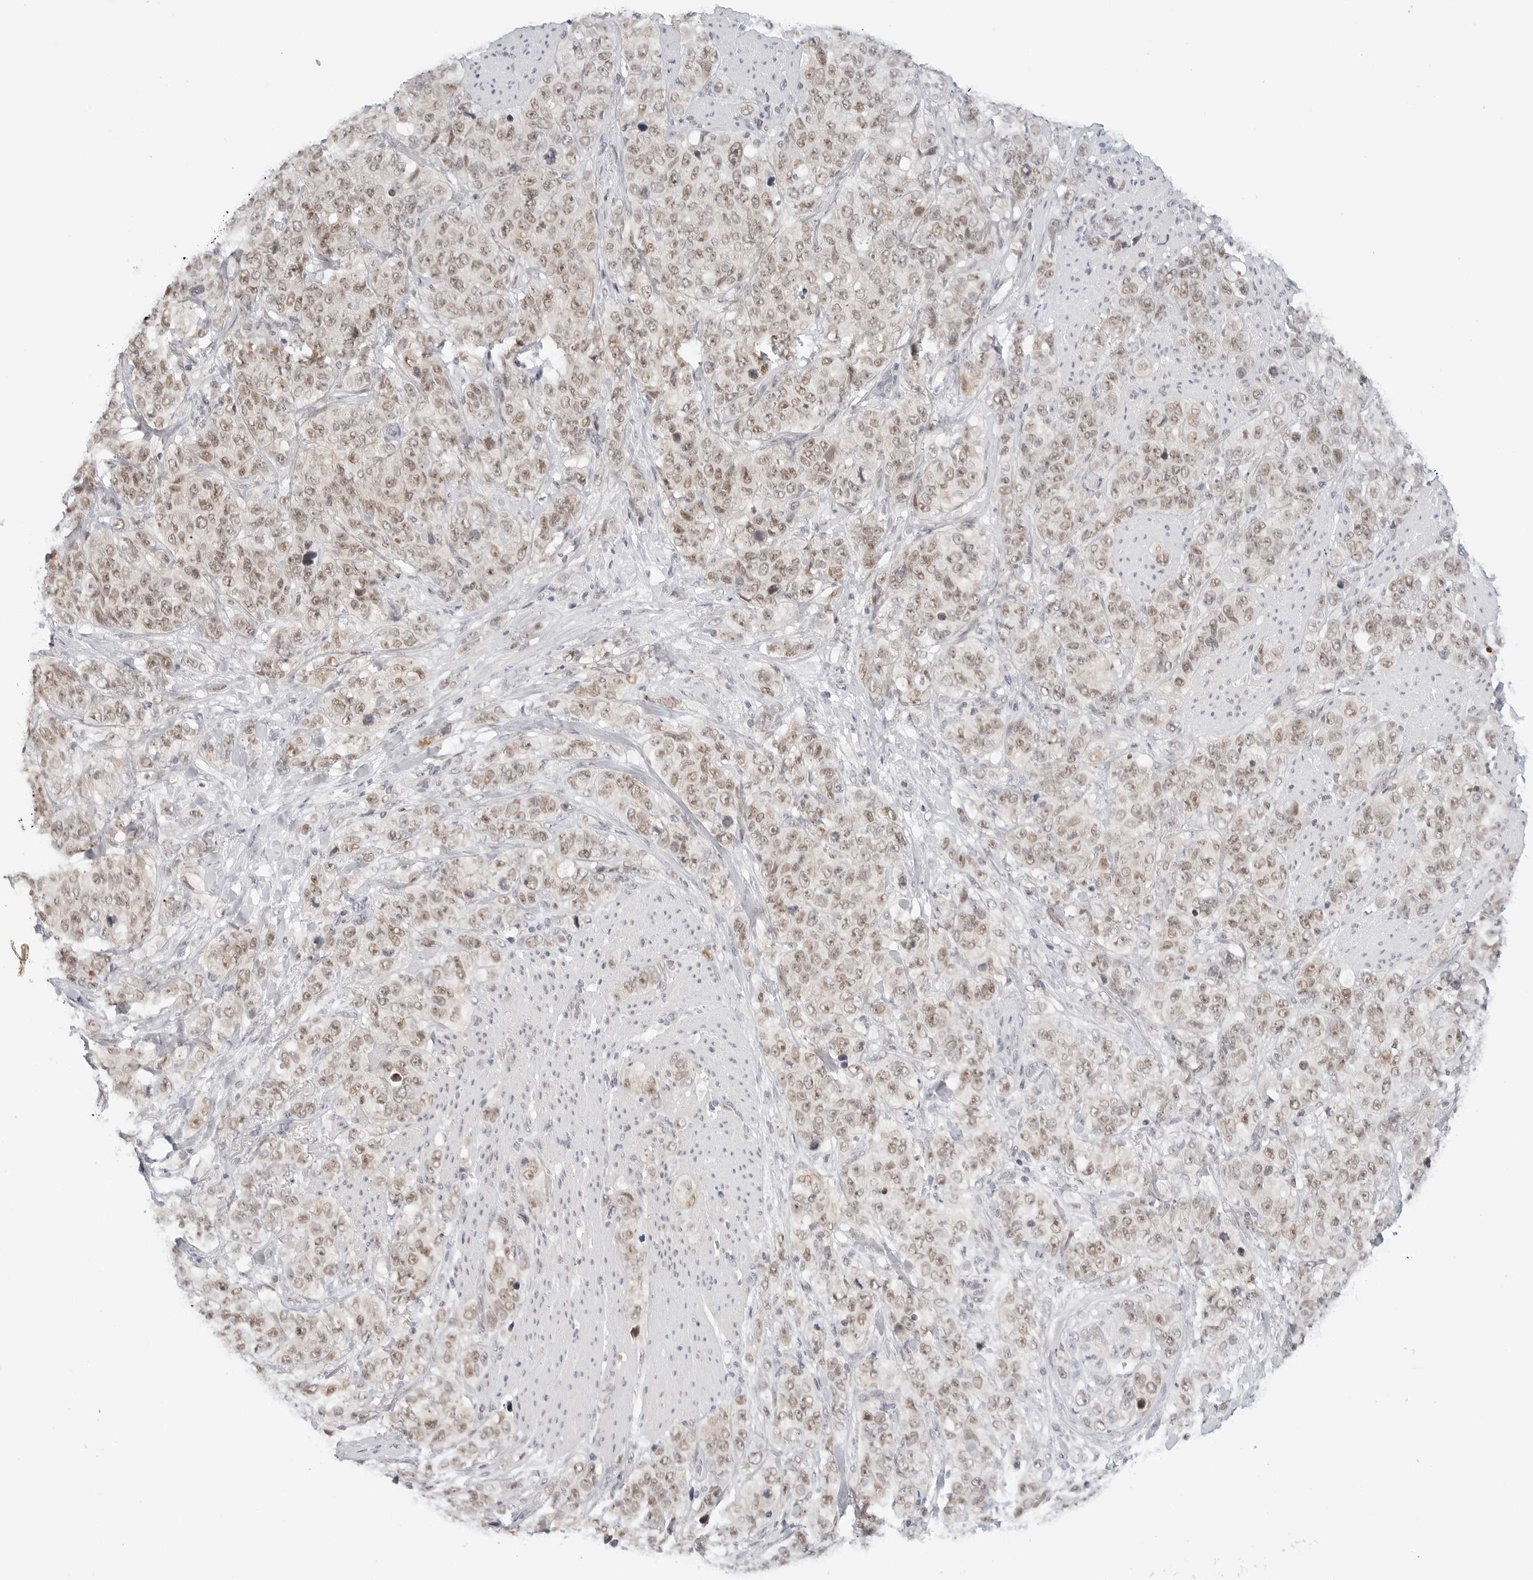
{"staining": {"intensity": "moderate", "quantity": ">75%", "location": "nuclear"}, "tissue": "stomach cancer", "cell_type": "Tumor cells", "image_type": "cancer", "snomed": [{"axis": "morphology", "description": "Adenocarcinoma, NOS"}, {"axis": "topography", "description": "Stomach"}], "caption": "High-power microscopy captured an immunohistochemistry (IHC) histopathology image of stomach cancer, revealing moderate nuclear expression in approximately >75% of tumor cells.", "gene": "TSEN2", "patient": {"sex": "male", "age": 48}}